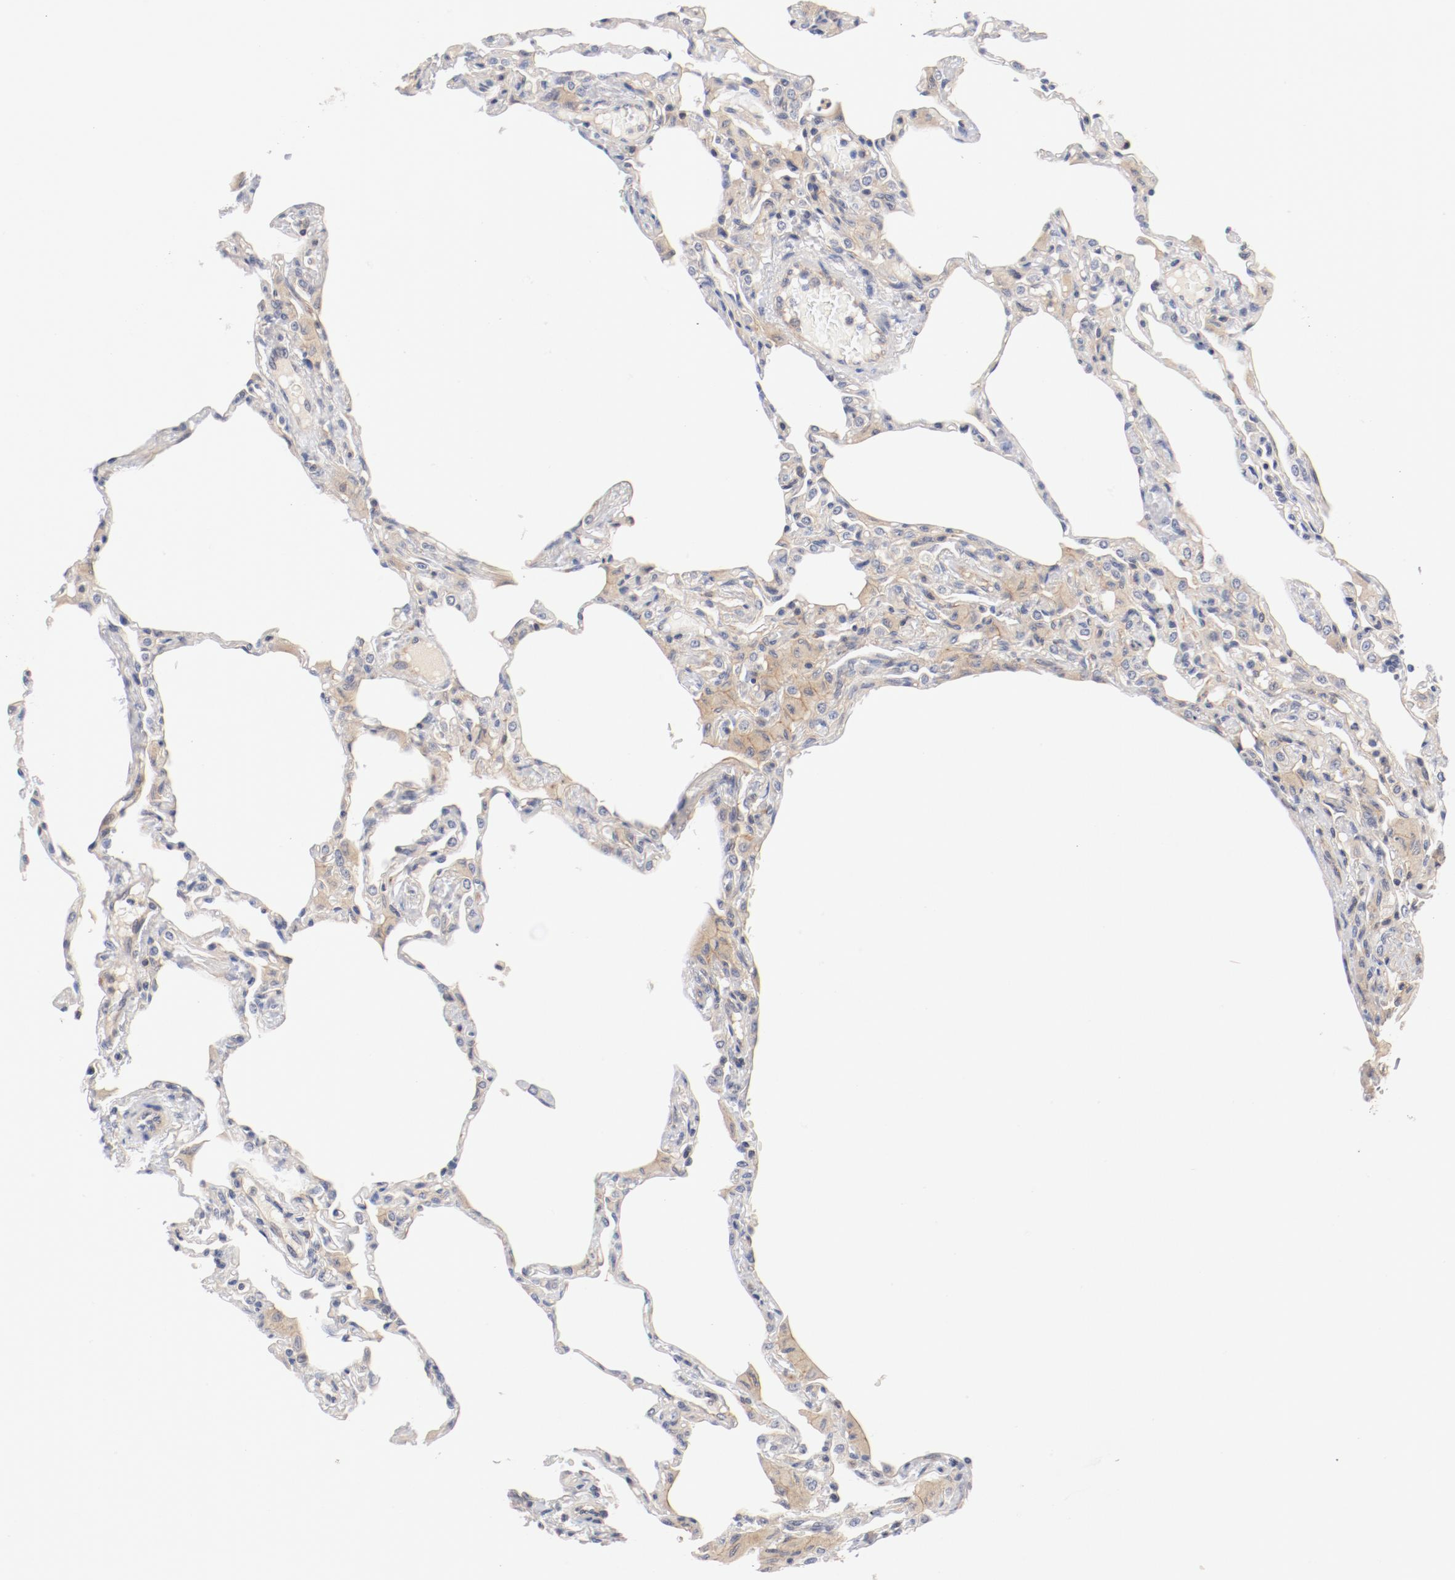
{"staining": {"intensity": "negative", "quantity": "none", "location": "none"}, "tissue": "lung", "cell_type": "Alveolar cells", "image_type": "normal", "snomed": [{"axis": "morphology", "description": "Normal tissue, NOS"}, {"axis": "topography", "description": "Lung"}], "caption": "This histopathology image is of unremarkable lung stained with immunohistochemistry to label a protein in brown with the nuclei are counter-stained blue. There is no staining in alveolar cells.", "gene": "ZNF267", "patient": {"sex": "female", "age": 49}}